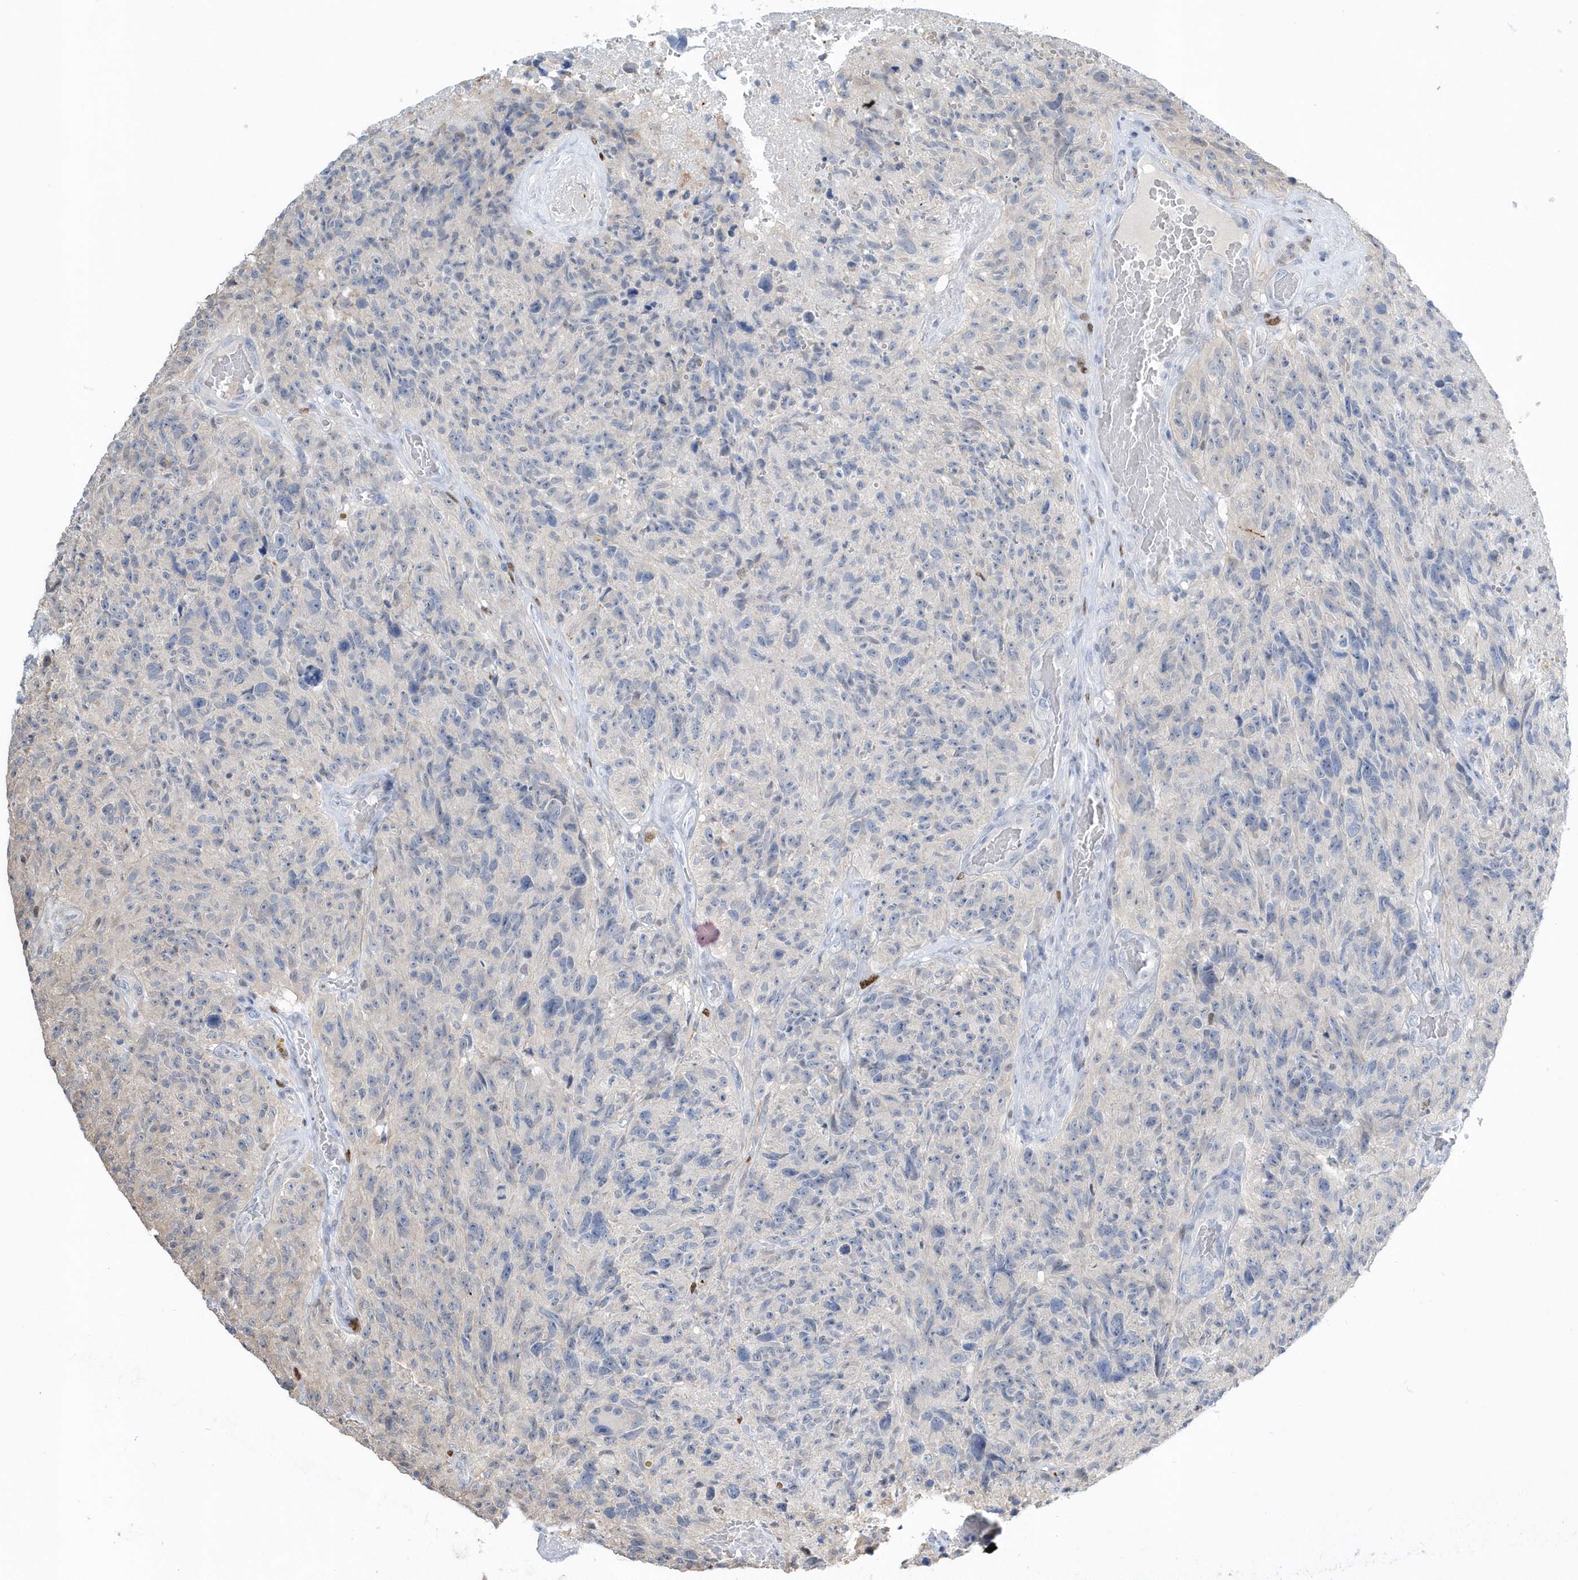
{"staining": {"intensity": "negative", "quantity": "none", "location": "none"}, "tissue": "glioma", "cell_type": "Tumor cells", "image_type": "cancer", "snomed": [{"axis": "morphology", "description": "Glioma, malignant, High grade"}, {"axis": "topography", "description": "Brain"}], "caption": "Malignant glioma (high-grade) was stained to show a protein in brown. There is no significant staining in tumor cells.", "gene": "MACROH2A2", "patient": {"sex": "male", "age": 69}}